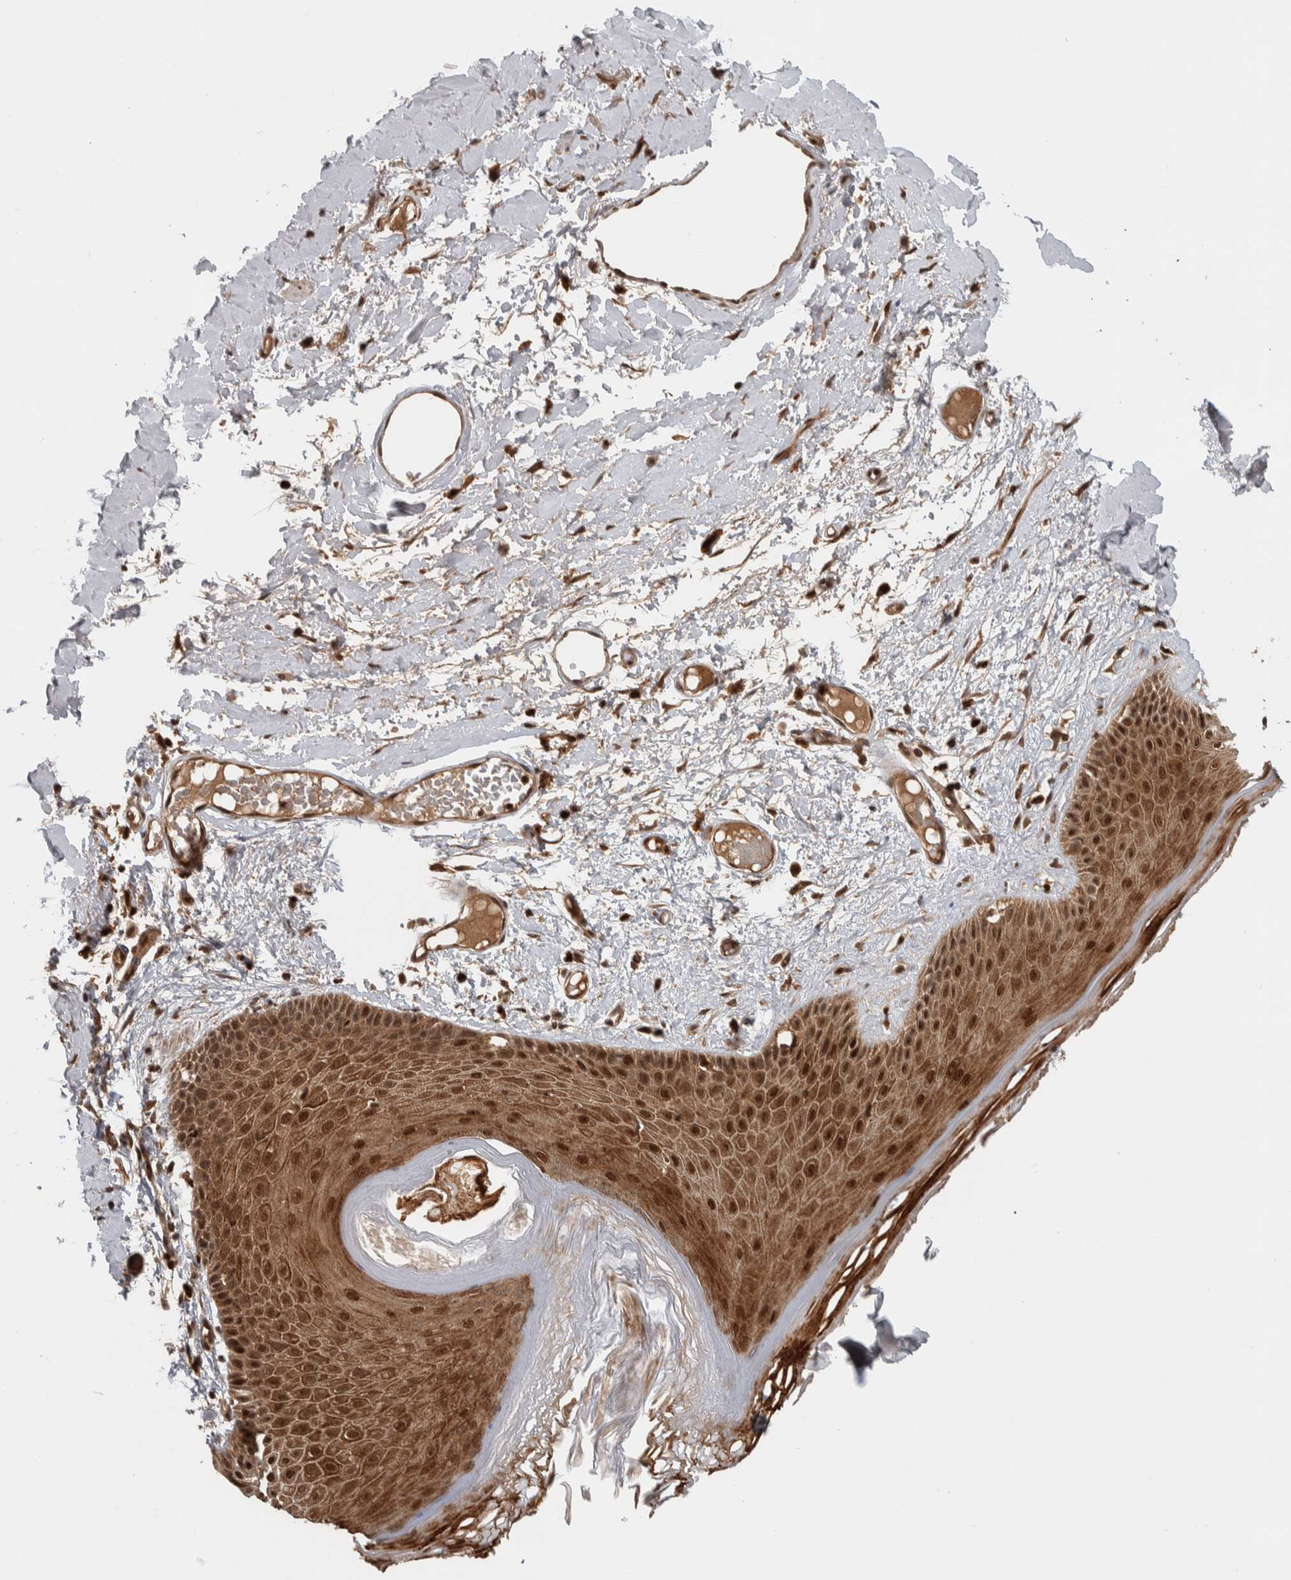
{"staining": {"intensity": "strong", "quantity": ">75%", "location": "cytoplasmic/membranous,nuclear"}, "tissue": "skin", "cell_type": "Epidermal cells", "image_type": "normal", "snomed": [{"axis": "morphology", "description": "Normal tissue, NOS"}, {"axis": "topography", "description": "Vulva"}], "caption": "Protein analysis of benign skin reveals strong cytoplasmic/membranous,nuclear positivity in about >75% of epidermal cells.", "gene": "RPS6KA4", "patient": {"sex": "female", "age": 73}}